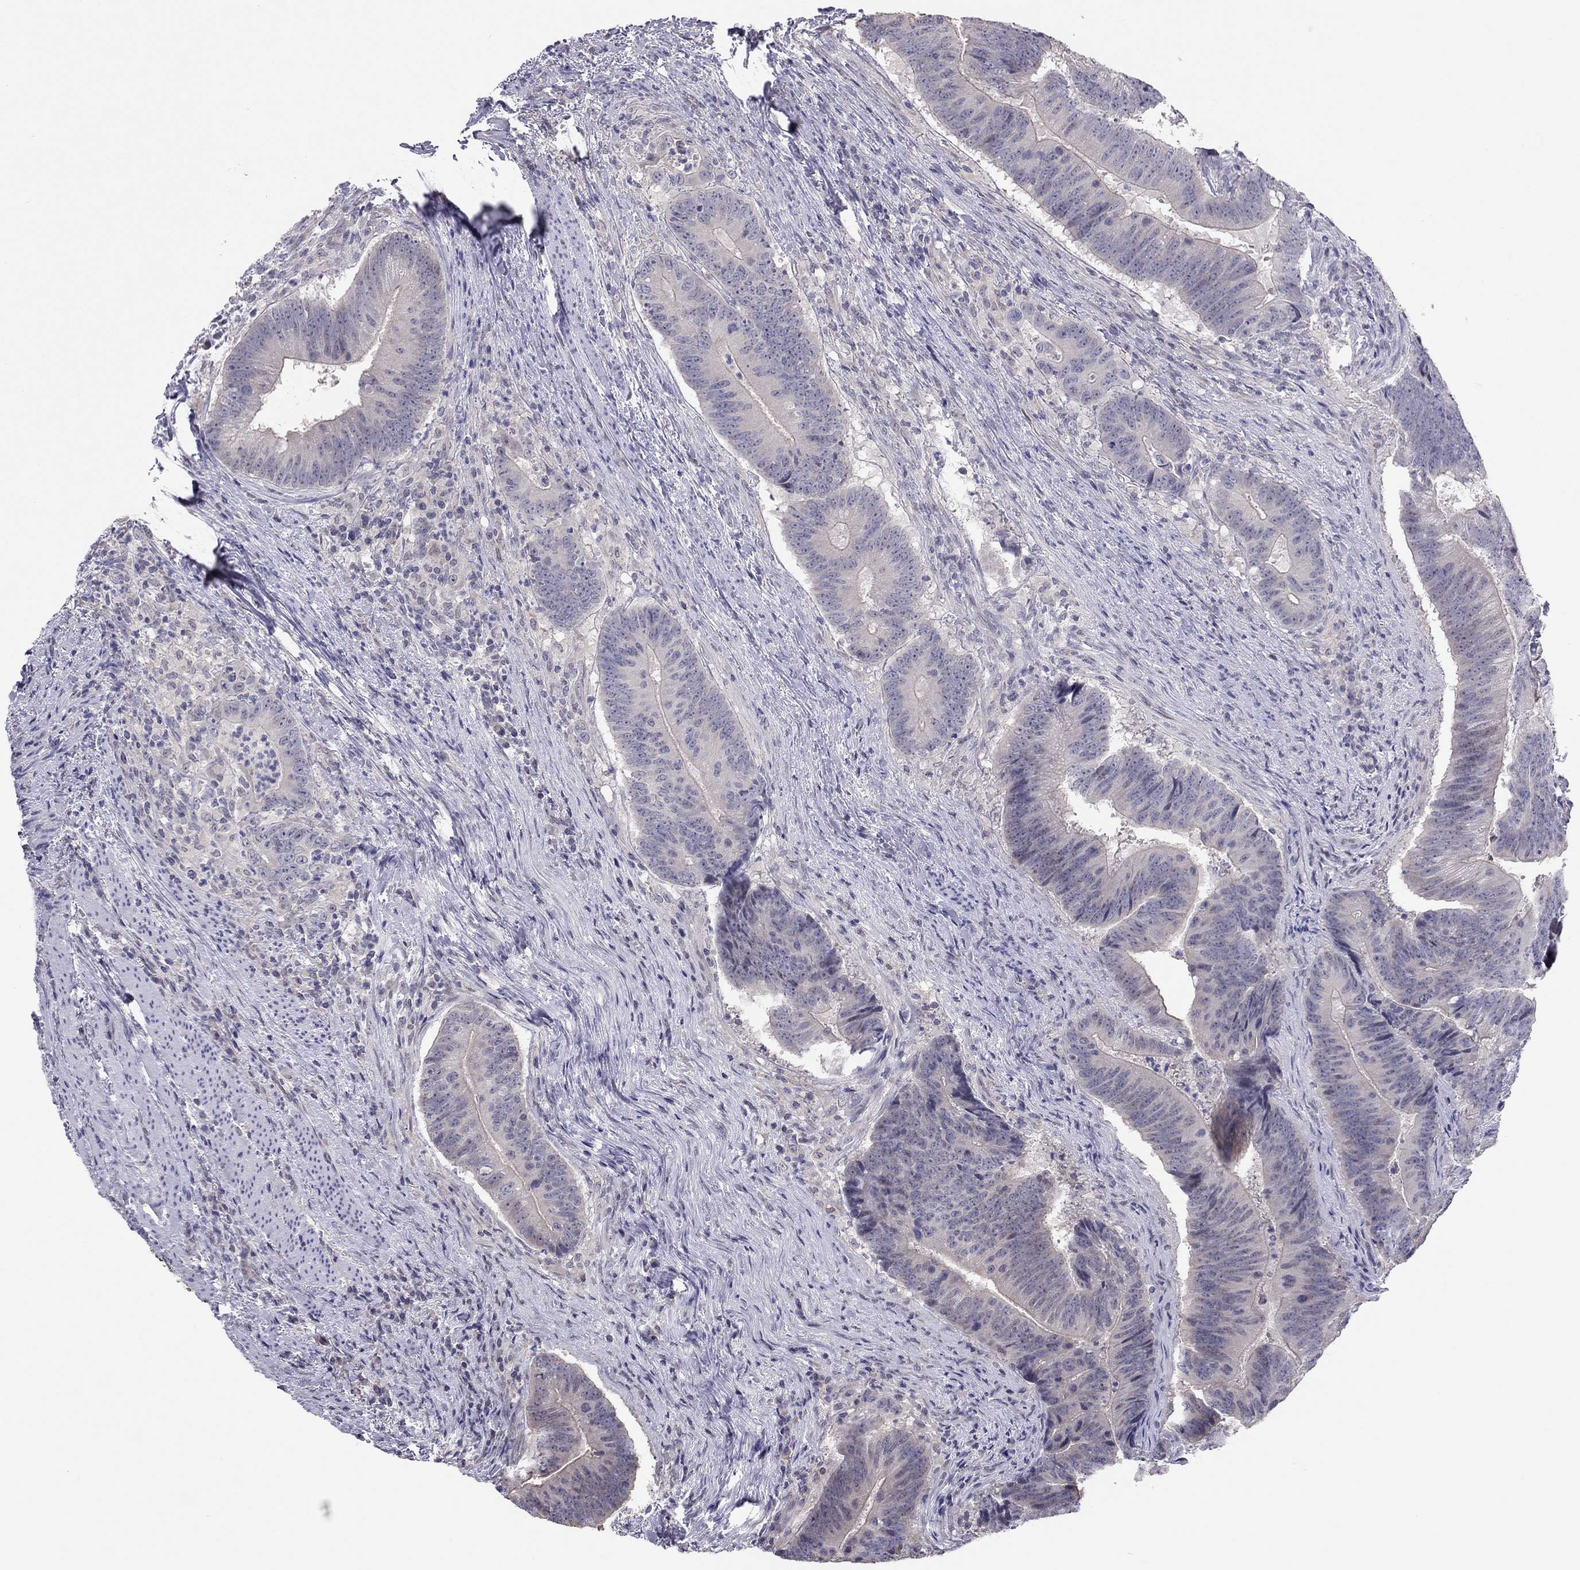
{"staining": {"intensity": "negative", "quantity": "none", "location": "none"}, "tissue": "colorectal cancer", "cell_type": "Tumor cells", "image_type": "cancer", "snomed": [{"axis": "morphology", "description": "Adenocarcinoma, NOS"}, {"axis": "topography", "description": "Colon"}], "caption": "Tumor cells are negative for protein expression in human colorectal cancer.", "gene": "HSF2BP", "patient": {"sex": "female", "age": 87}}